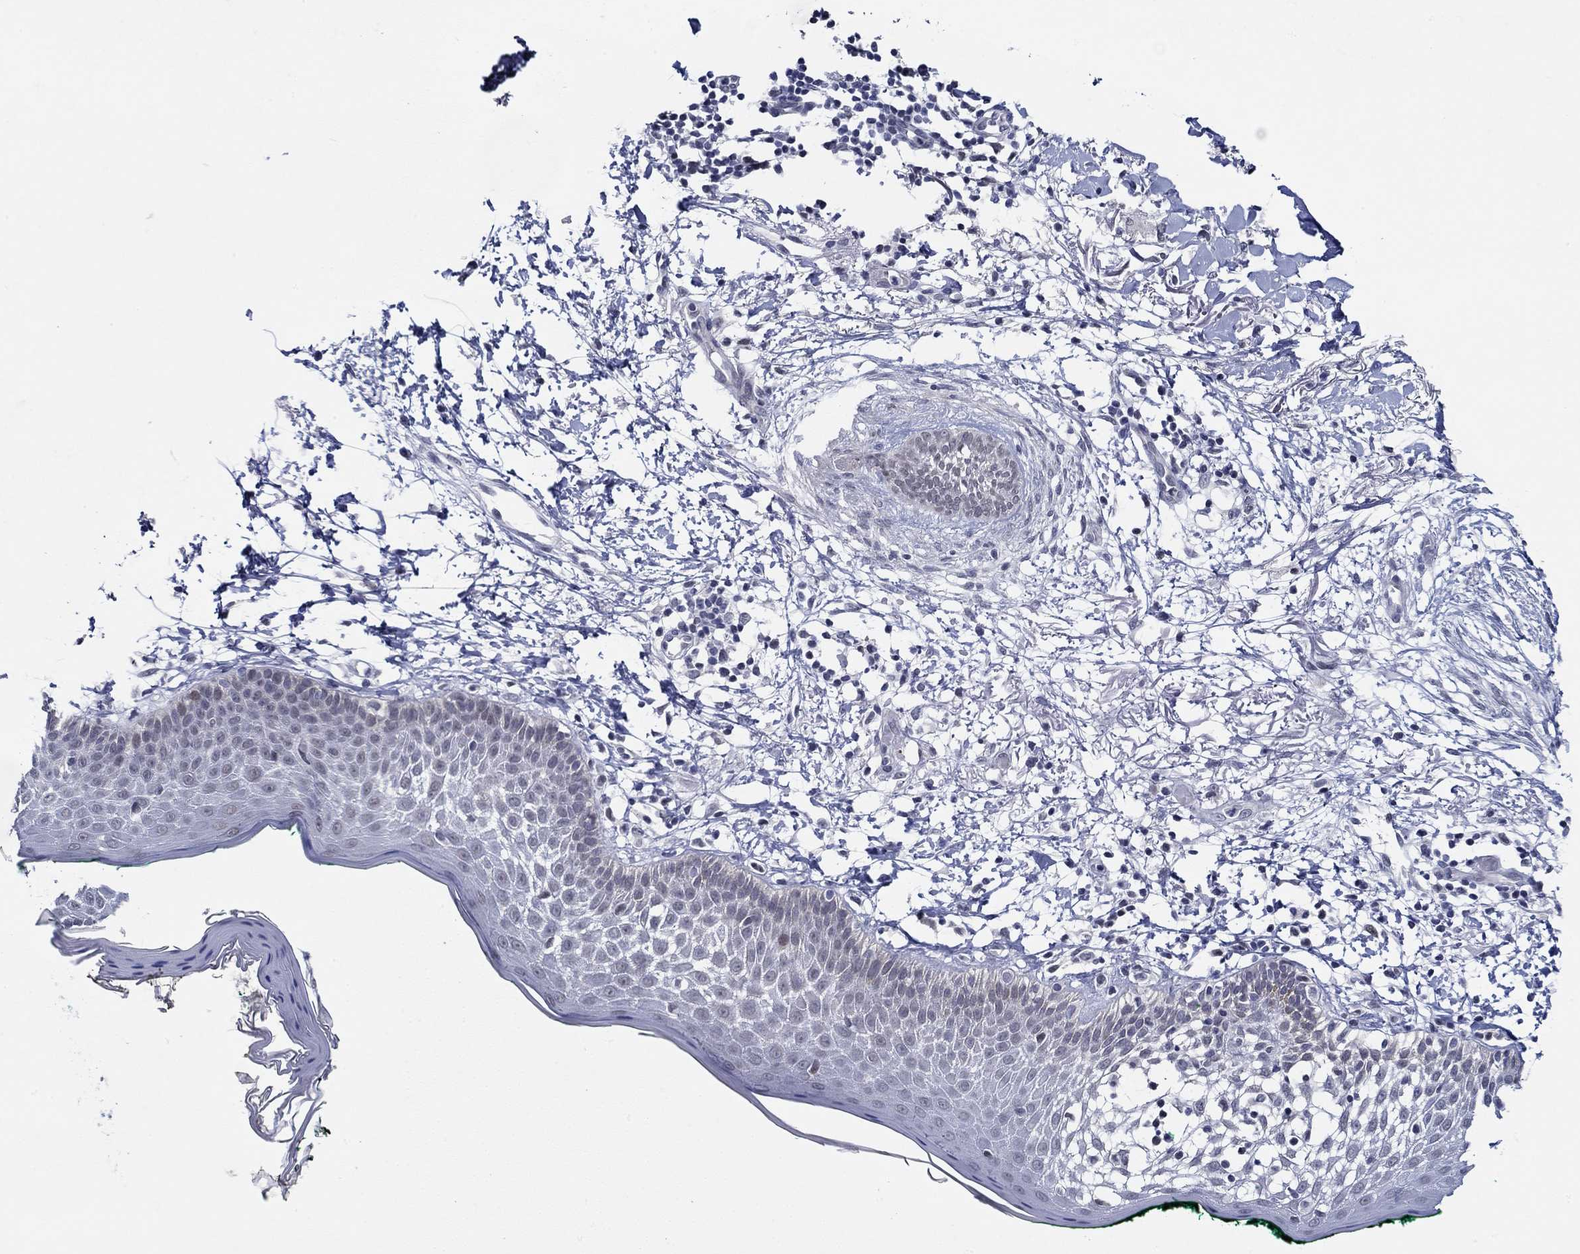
{"staining": {"intensity": "negative", "quantity": "none", "location": "none"}, "tissue": "skin cancer", "cell_type": "Tumor cells", "image_type": "cancer", "snomed": [{"axis": "morphology", "description": "Normal tissue, NOS"}, {"axis": "morphology", "description": "Basal cell carcinoma"}, {"axis": "topography", "description": "Skin"}], "caption": "High power microscopy photomicrograph of an immunohistochemistry (IHC) micrograph of skin basal cell carcinoma, revealing no significant expression in tumor cells.", "gene": "SLC34A1", "patient": {"sex": "male", "age": 84}}